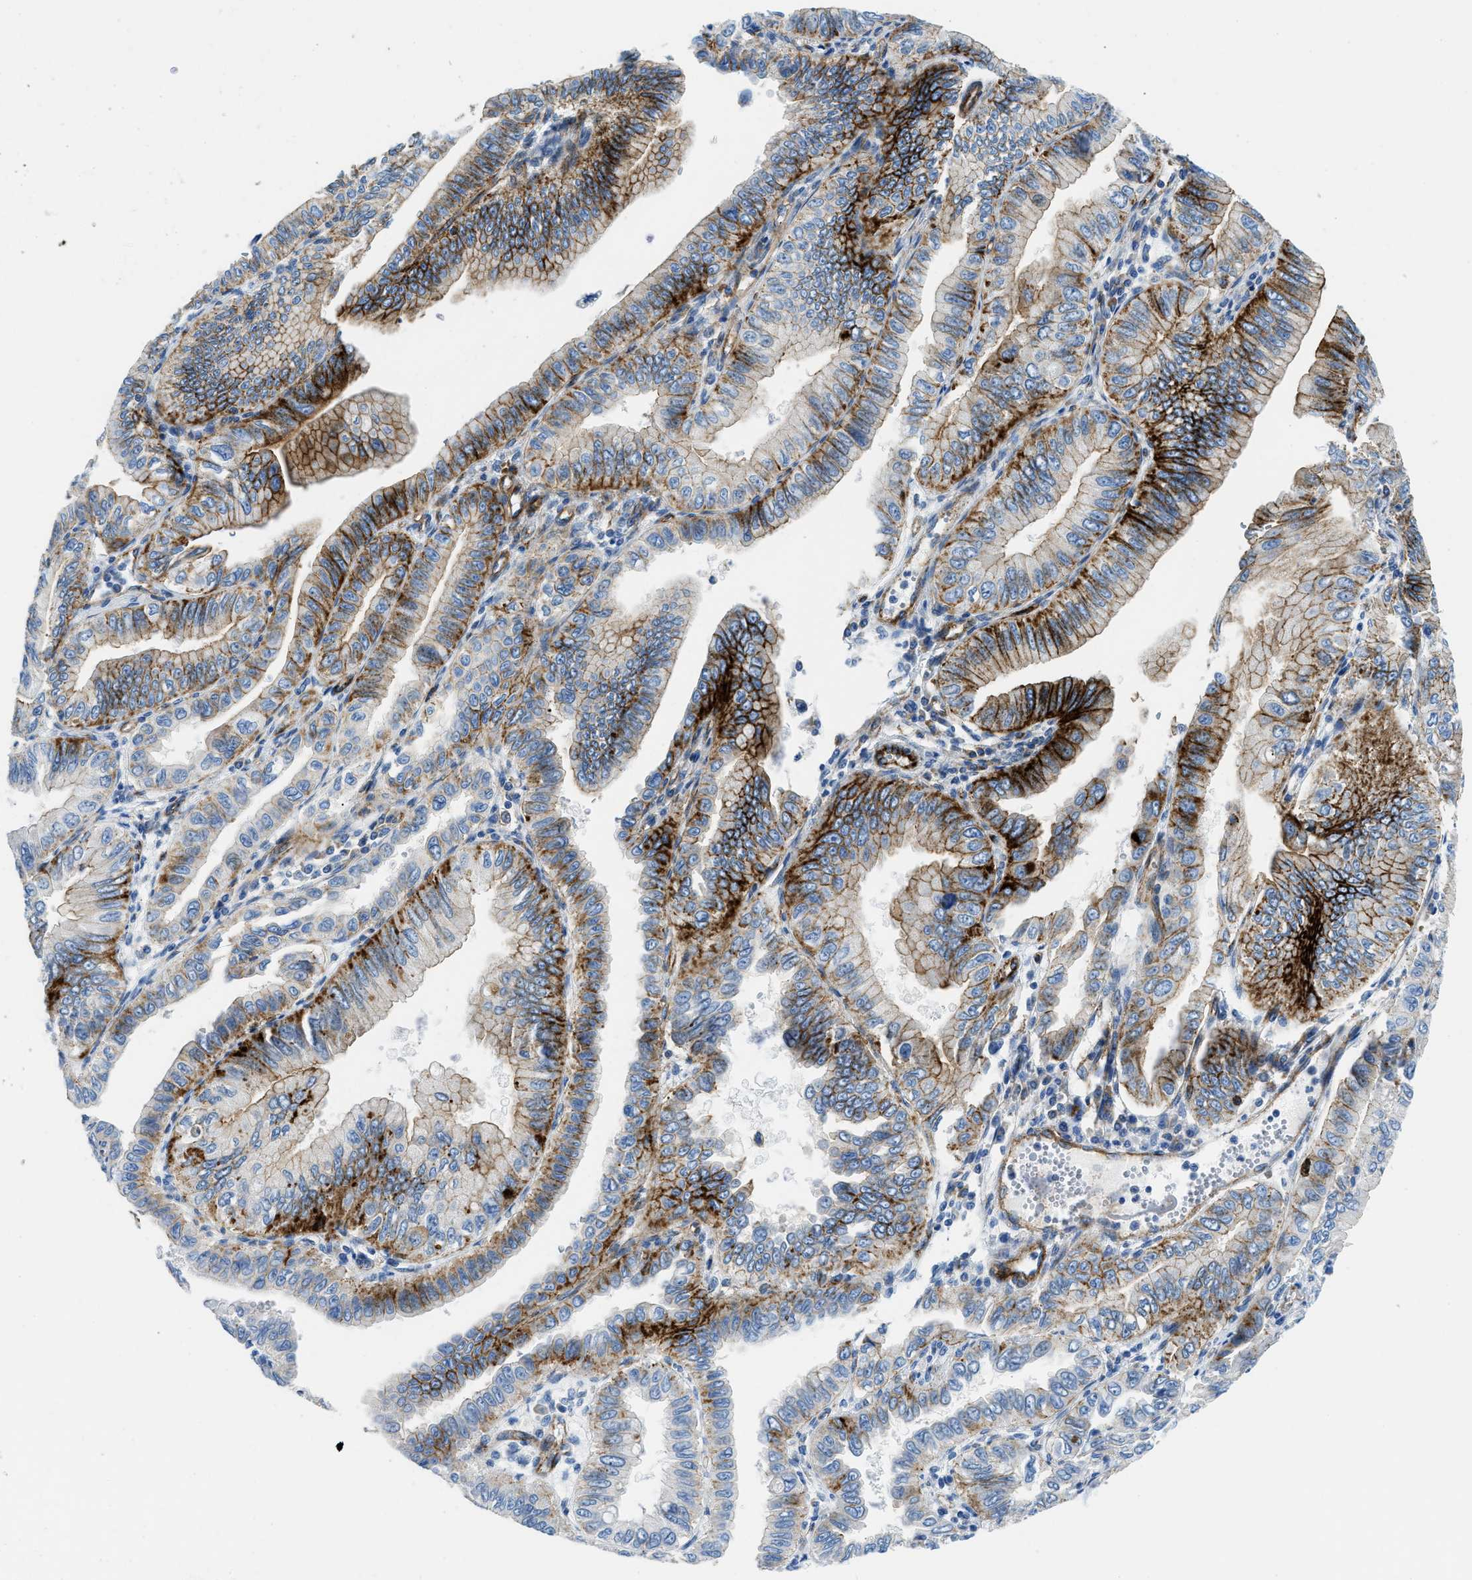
{"staining": {"intensity": "moderate", "quantity": ">75%", "location": "cytoplasmic/membranous"}, "tissue": "pancreatic cancer", "cell_type": "Tumor cells", "image_type": "cancer", "snomed": [{"axis": "morphology", "description": "Normal tissue, NOS"}, {"axis": "topography", "description": "Lymph node"}], "caption": "Immunohistochemistry (DAB) staining of human pancreatic cancer displays moderate cytoplasmic/membranous protein expression in about >75% of tumor cells.", "gene": "CUTA", "patient": {"sex": "male", "age": 50}}